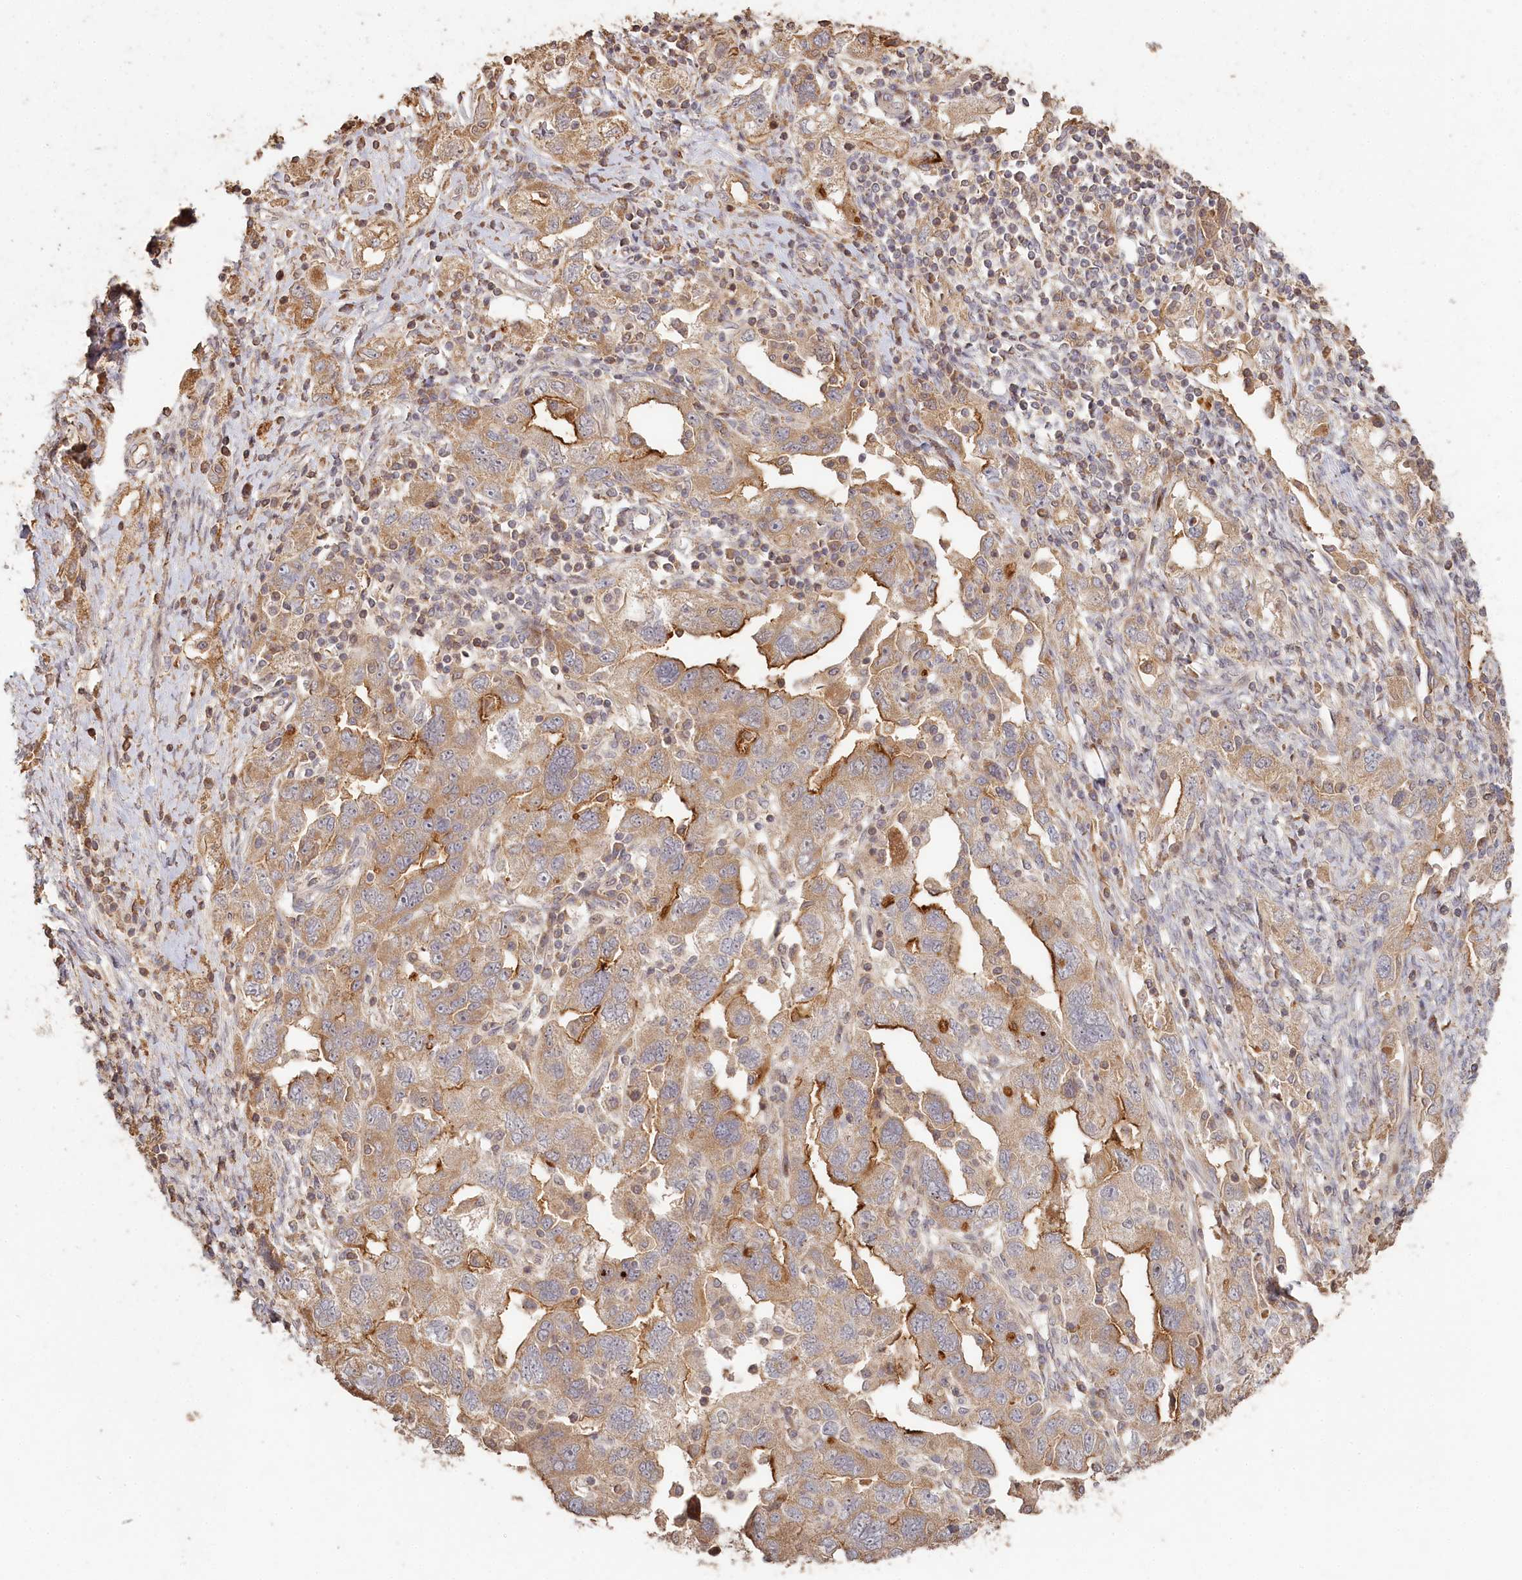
{"staining": {"intensity": "moderate", "quantity": ">75%", "location": "cytoplasmic/membranous"}, "tissue": "ovarian cancer", "cell_type": "Tumor cells", "image_type": "cancer", "snomed": [{"axis": "morphology", "description": "Carcinoma, NOS"}, {"axis": "morphology", "description": "Cystadenocarcinoma, serous, NOS"}, {"axis": "topography", "description": "Ovary"}], "caption": "Immunohistochemistry of ovarian cancer demonstrates medium levels of moderate cytoplasmic/membranous expression in about >75% of tumor cells.", "gene": "HAL", "patient": {"sex": "female", "age": 69}}